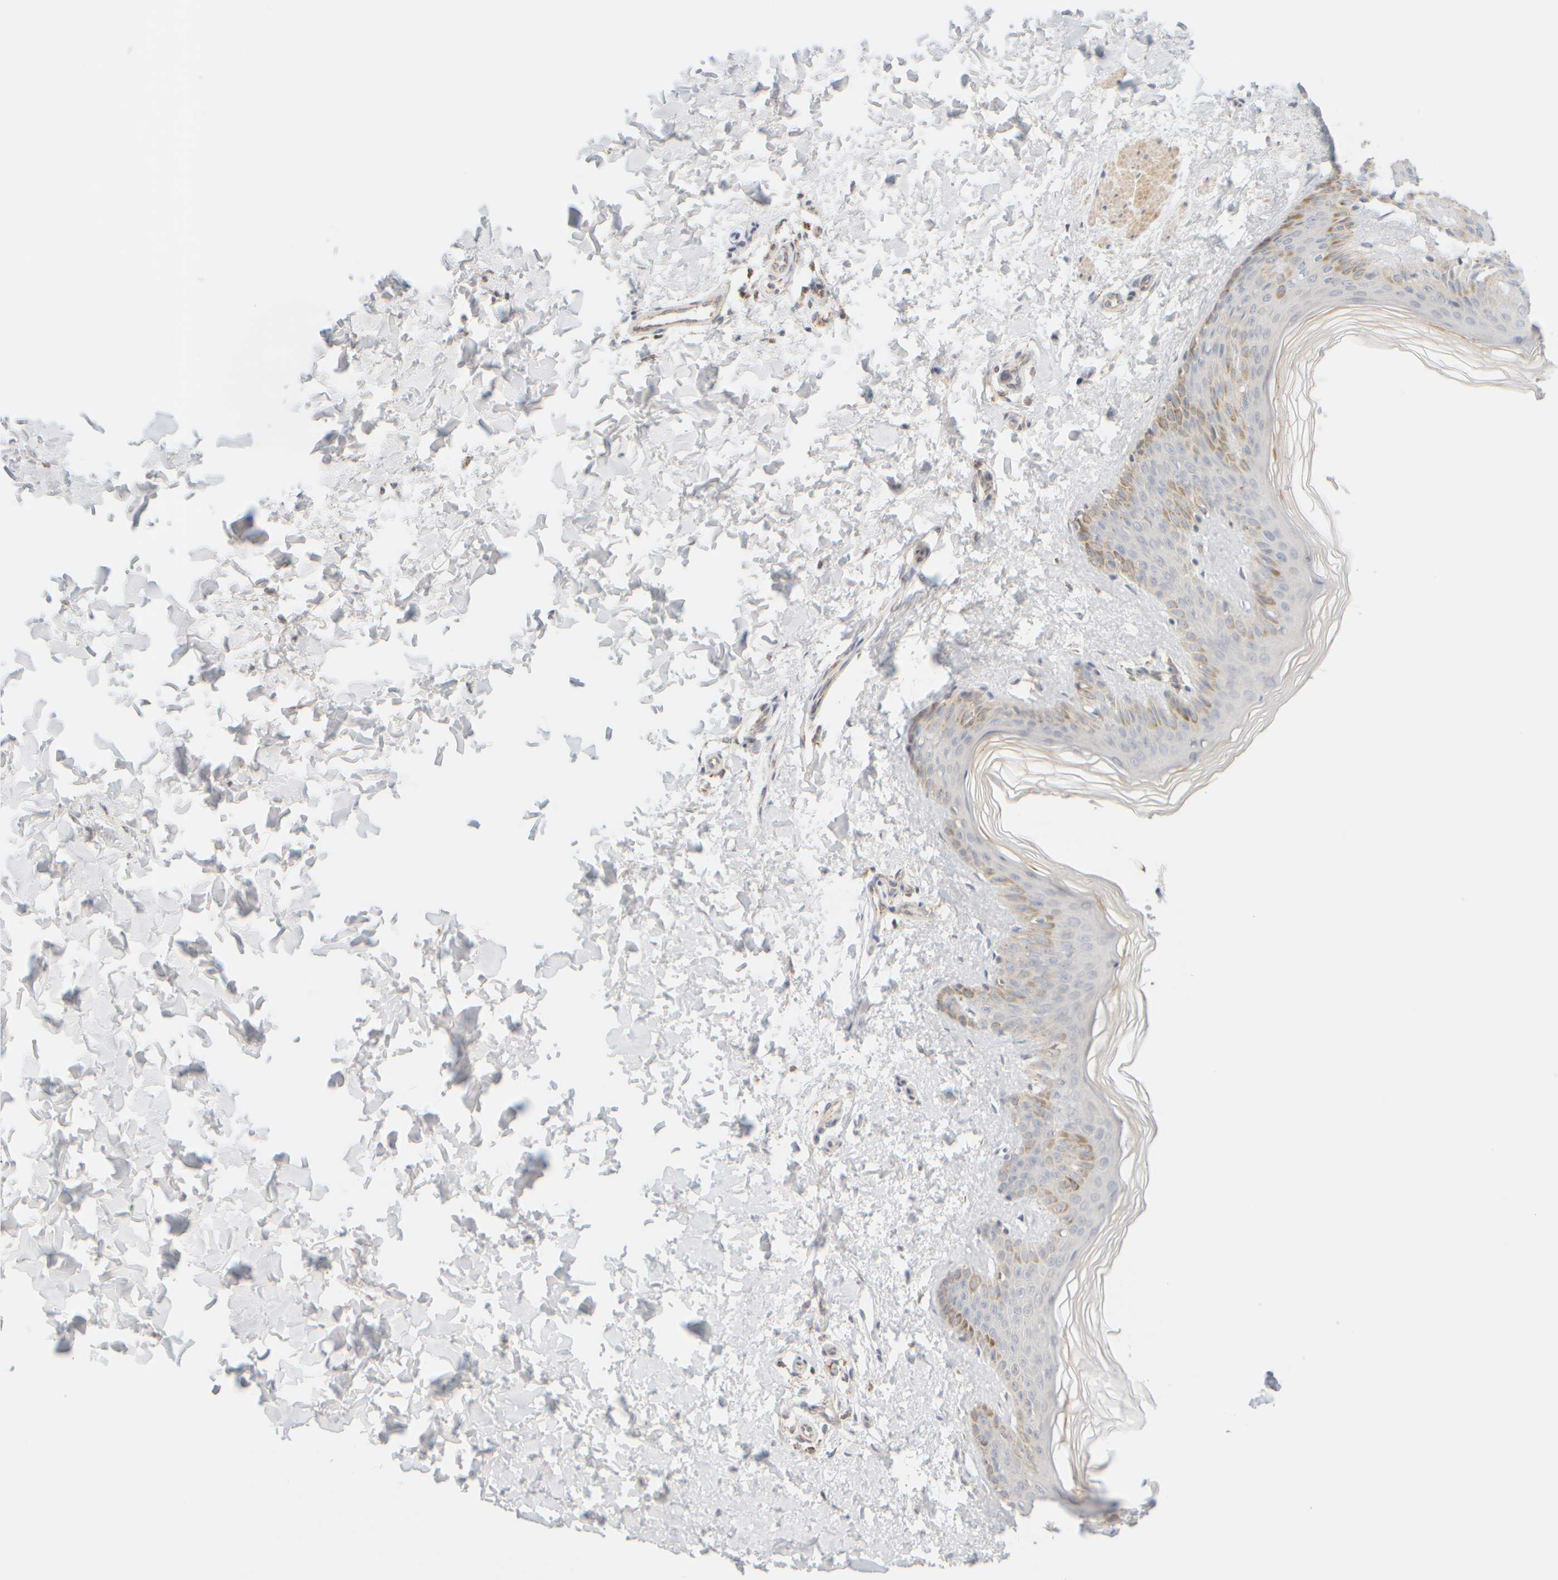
{"staining": {"intensity": "weak", "quantity": ">75%", "location": "cytoplasmic/membranous"}, "tissue": "skin", "cell_type": "Fibroblasts", "image_type": "normal", "snomed": [{"axis": "morphology", "description": "Normal tissue, NOS"}, {"axis": "morphology", "description": "Neoplasm, benign, NOS"}, {"axis": "topography", "description": "Skin"}, {"axis": "topography", "description": "Soft tissue"}], "caption": "Approximately >75% of fibroblasts in normal skin display weak cytoplasmic/membranous protein staining as visualized by brown immunohistochemical staining.", "gene": "APBB2", "patient": {"sex": "male", "age": 26}}